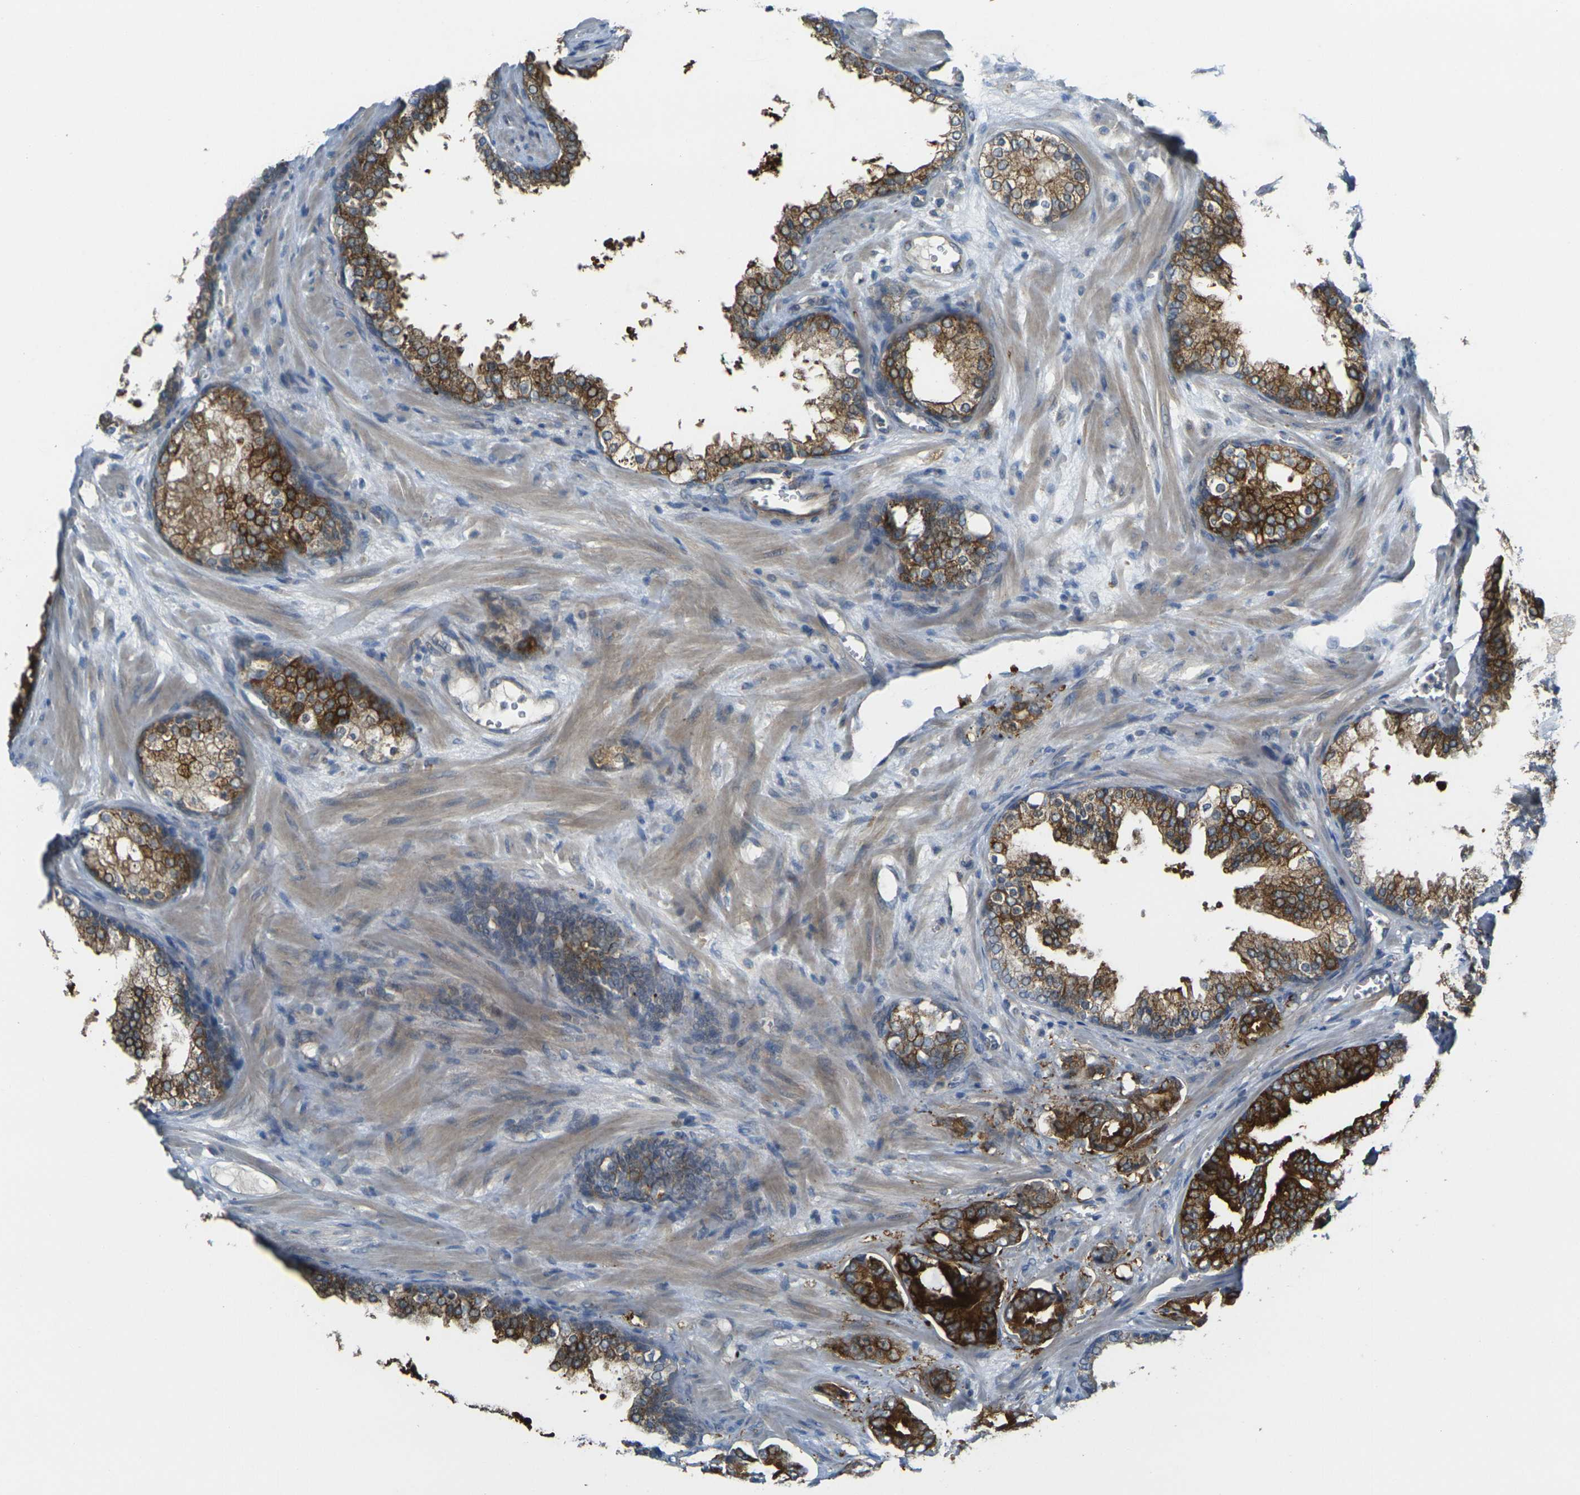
{"staining": {"intensity": "strong", "quantity": ">75%", "location": "cytoplasmic/membranous"}, "tissue": "prostate cancer", "cell_type": "Tumor cells", "image_type": "cancer", "snomed": [{"axis": "morphology", "description": "Adenocarcinoma, Low grade"}, {"axis": "topography", "description": "Prostate"}], "caption": "This image displays immunohistochemistry (IHC) staining of human low-grade adenocarcinoma (prostate), with high strong cytoplasmic/membranous staining in about >75% of tumor cells.", "gene": "GNA12", "patient": {"sex": "male", "age": 58}}